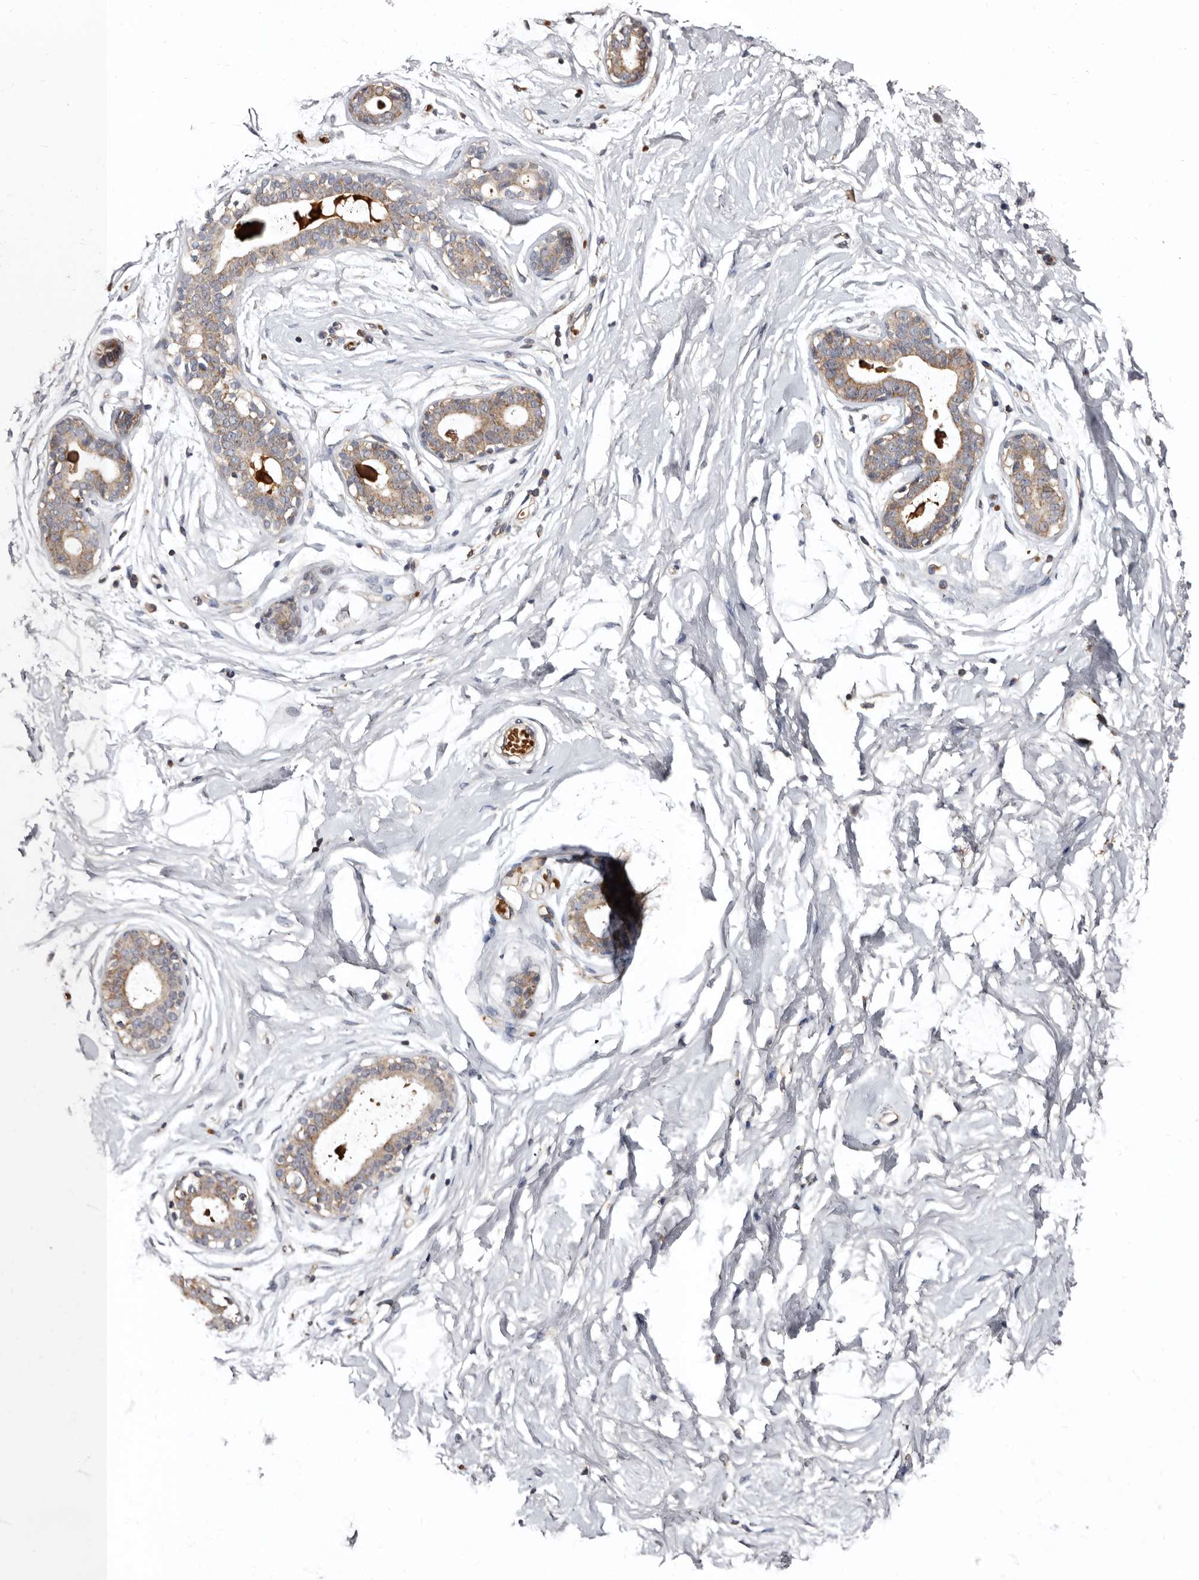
{"staining": {"intensity": "negative", "quantity": "none", "location": "none"}, "tissue": "breast", "cell_type": "Adipocytes", "image_type": "normal", "snomed": [{"axis": "morphology", "description": "Normal tissue, NOS"}, {"axis": "morphology", "description": "Adenoma, NOS"}, {"axis": "topography", "description": "Breast"}], "caption": "This is an immunohistochemistry (IHC) image of benign breast. There is no staining in adipocytes.", "gene": "BAX", "patient": {"sex": "female", "age": 23}}